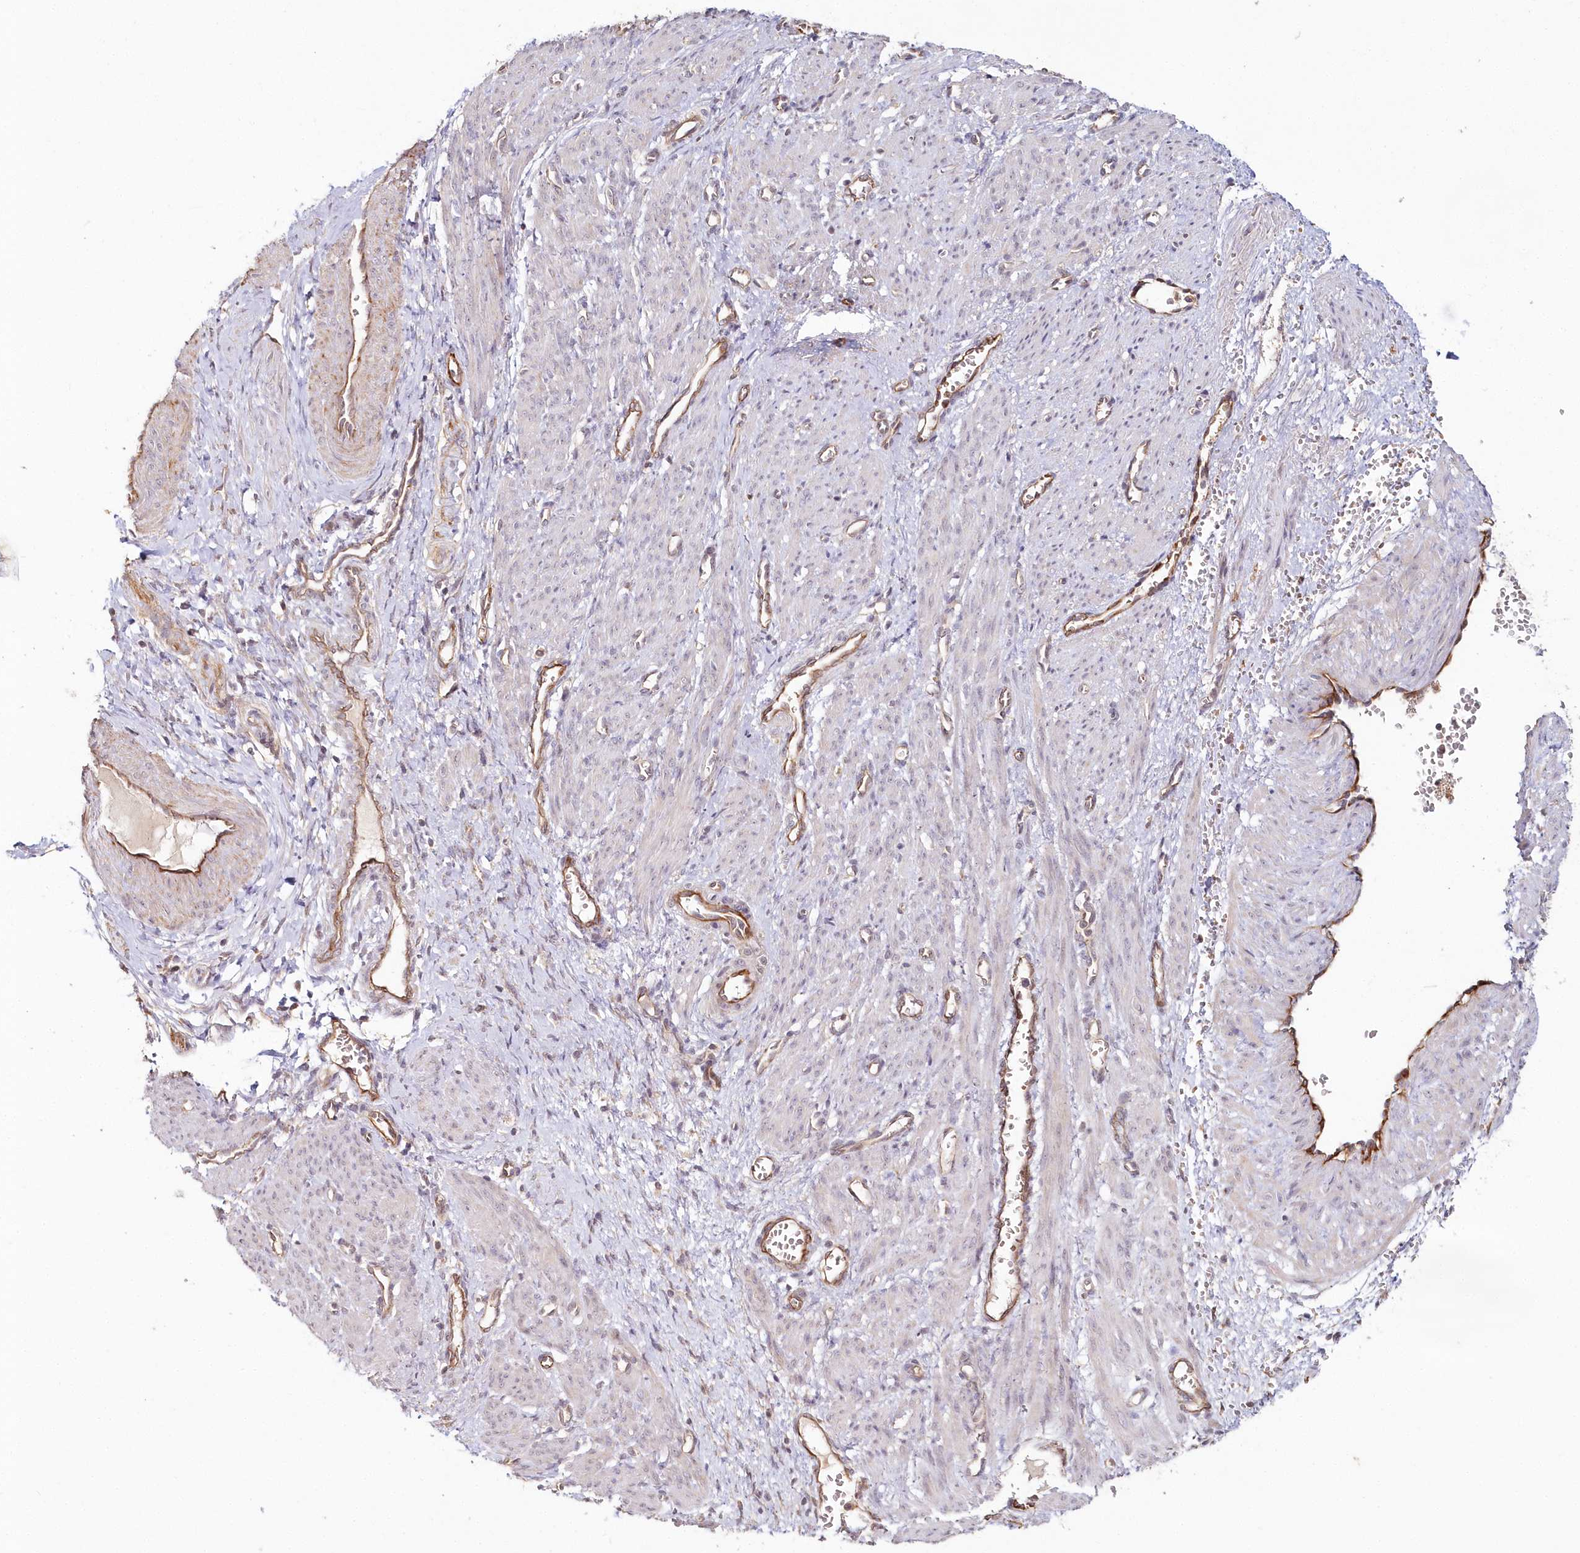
{"staining": {"intensity": "weak", "quantity": "25%-75%", "location": "cytoplasmic/membranous"}, "tissue": "smooth muscle", "cell_type": "Smooth muscle cells", "image_type": "normal", "snomed": [{"axis": "morphology", "description": "Normal tissue, NOS"}, {"axis": "topography", "description": "Endometrium"}], "caption": "An immunohistochemistry photomicrograph of benign tissue is shown. Protein staining in brown labels weak cytoplasmic/membranous positivity in smooth muscle within smooth muscle cells.", "gene": "HYCC2", "patient": {"sex": "female", "age": 33}}